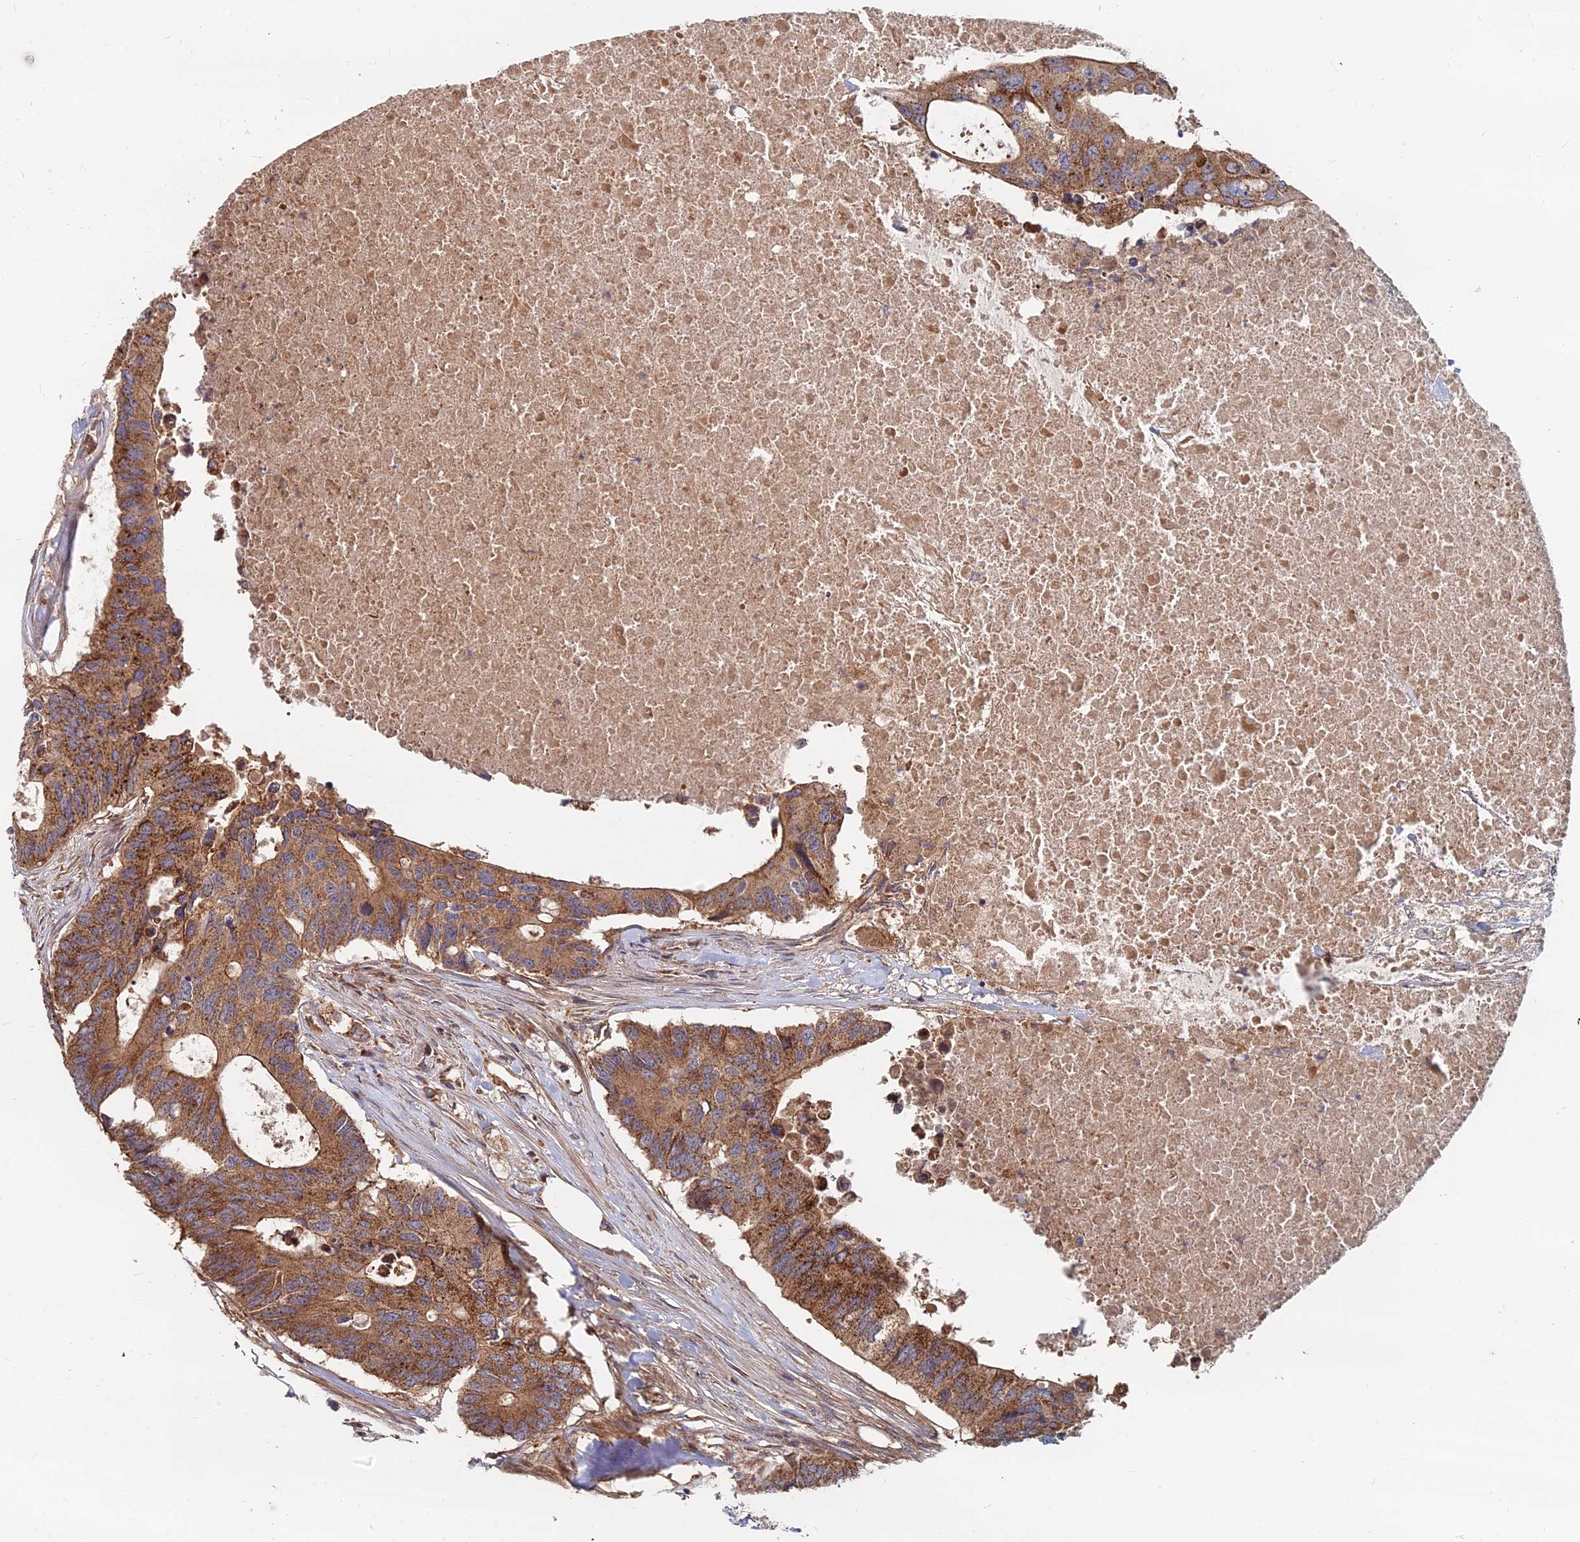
{"staining": {"intensity": "moderate", "quantity": ">75%", "location": "cytoplasmic/membranous"}, "tissue": "colorectal cancer", "cell_type": "Tumor cells", "image_type": "cancer", "snomed": [{"axis": "morphology", "description": "Adenocarcinoma, NOS"}, {"axis": "topography", "description": "Colon"}], "caption": "A photomicrograph of colorectal cancer stained for a protein exhibits moderate cytoplasmic/membranous brown staining in tumor cells.", "gene": "CCZ1", "patient": {"sex": "male", "age": 71}}